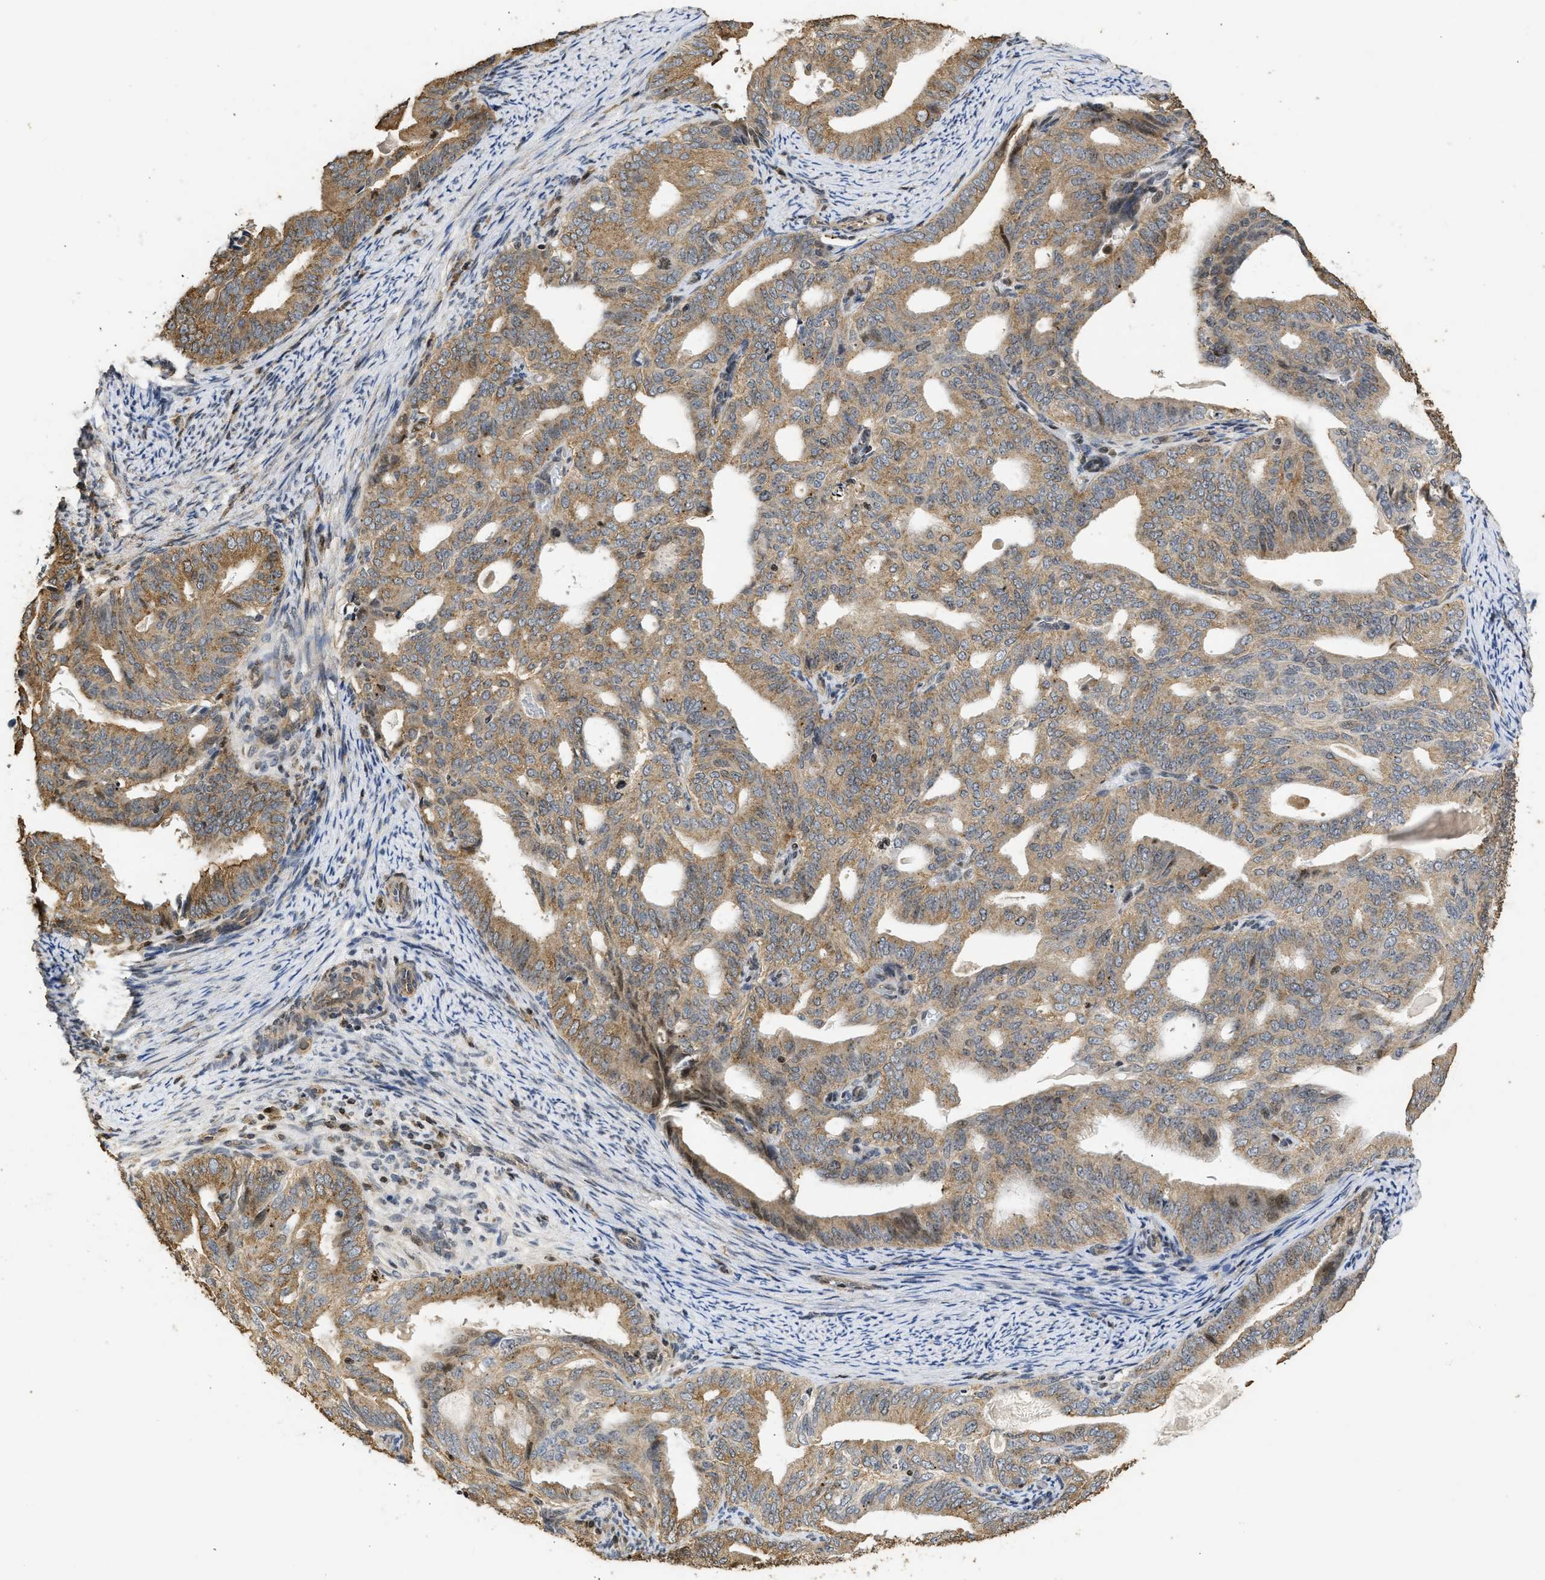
{"staining": {"intensity": "moderate", "quantity": ">75%", "location": "cytoplasmic/membranous"}, "tissue": "endometrial cancer", "cell_type": "Tumor cells", "image_type": "cancer", "snomed": [{"axis": "morphology", "description": "Adenocarcinoma, NOS"}, {"axis": "topography", "description": "Endometrium"}], "caption": "Human adenocarcinoma (endometrial) stained with a brown dye demonstrates moderate cytoplasmic/membranous positive expression in about >75% of tumor cells.", "gene": "ENSG00000142539", "patient": {"sex": "female", "age": 58}}